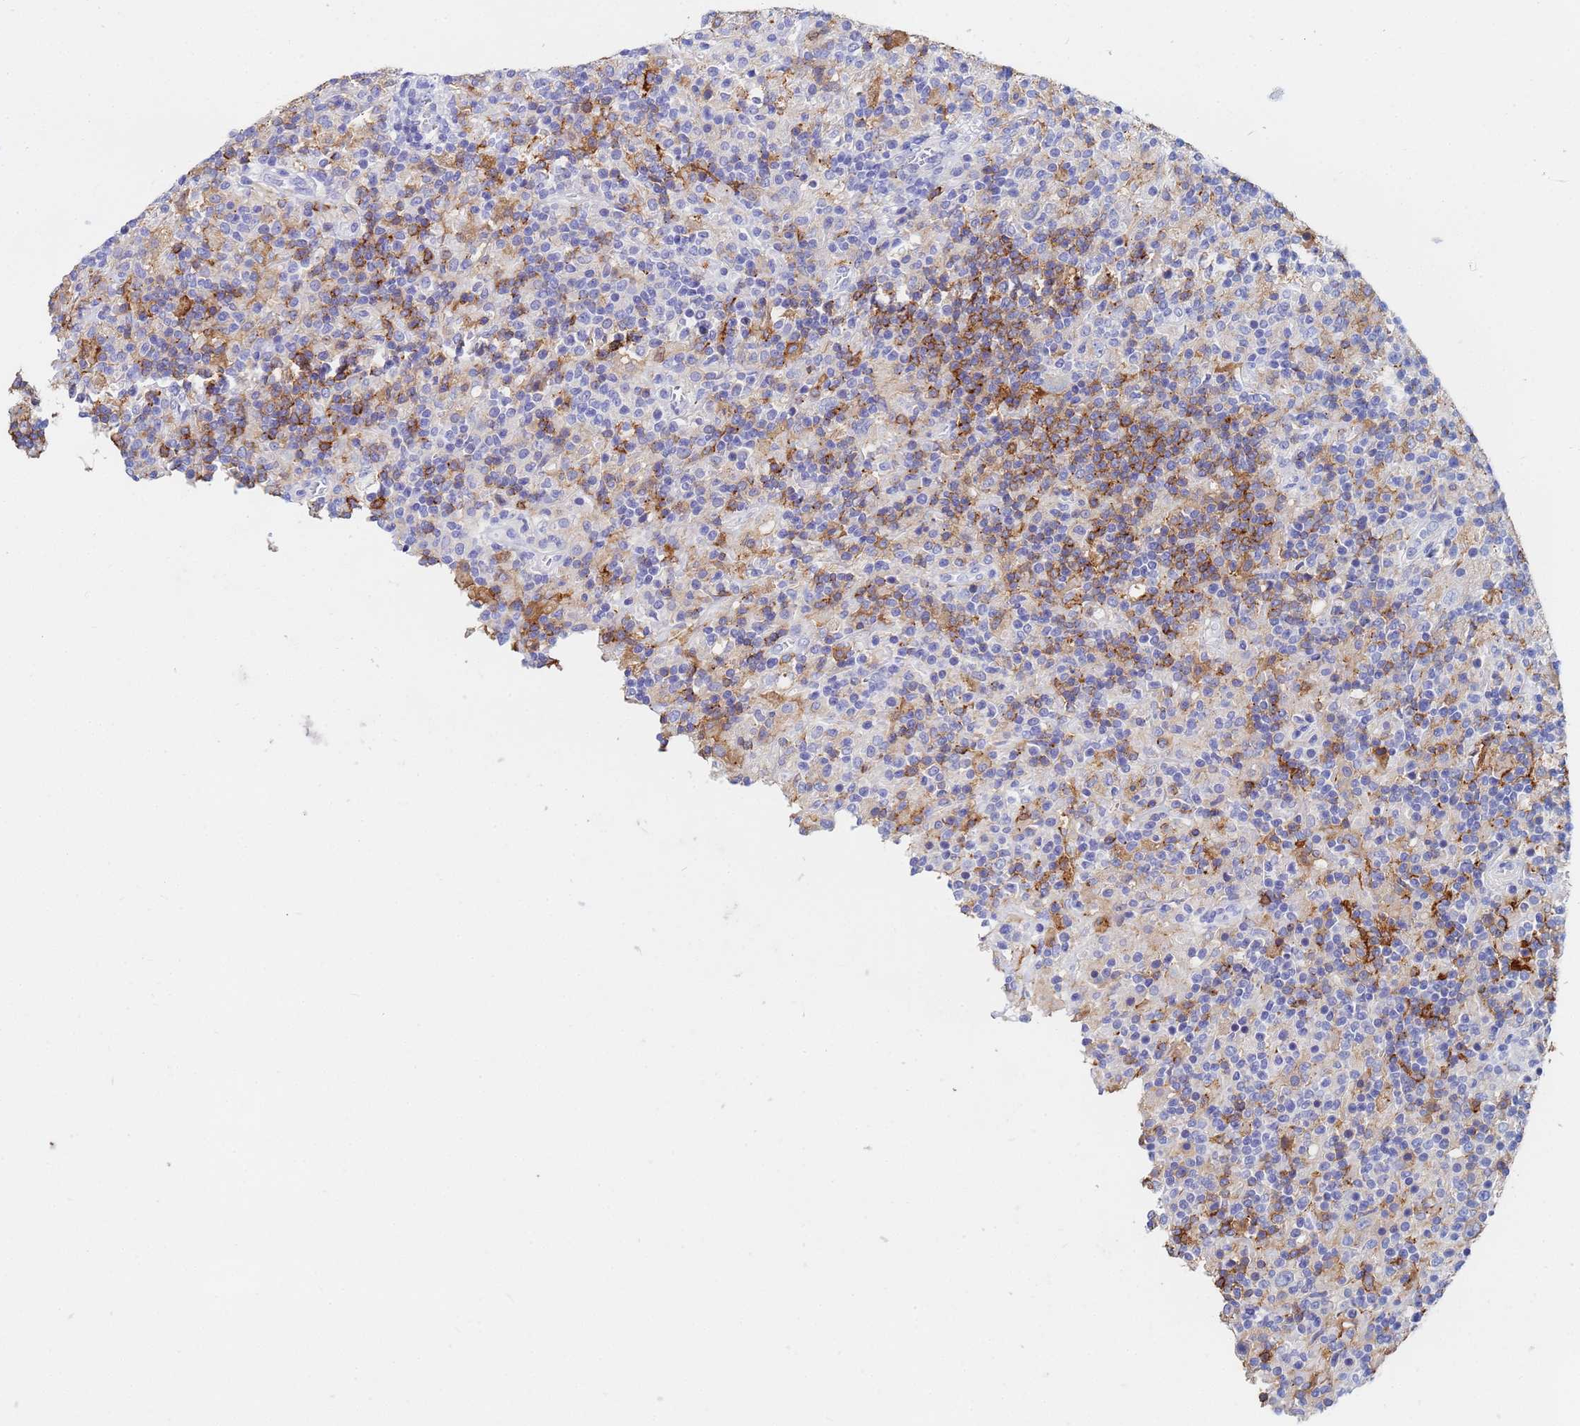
{"staining": {"intensity": "negative", "quantity": "none", "location": "none"}, "tissue": "lymphoma", "cell_type": "Tumor cells", "image_type": "cancer", "snomed": [{"axis": "morphology", "description": "Hodgkin's disease, NOS"}, {"axis": "topography", "description": "Lymph node"}], "caption": "A micrograph of lymphoma stained for a protein shows no brown staining in tumor cells.", "gene": "BASP1", "patient": {"sex": "male", "age": 70}}